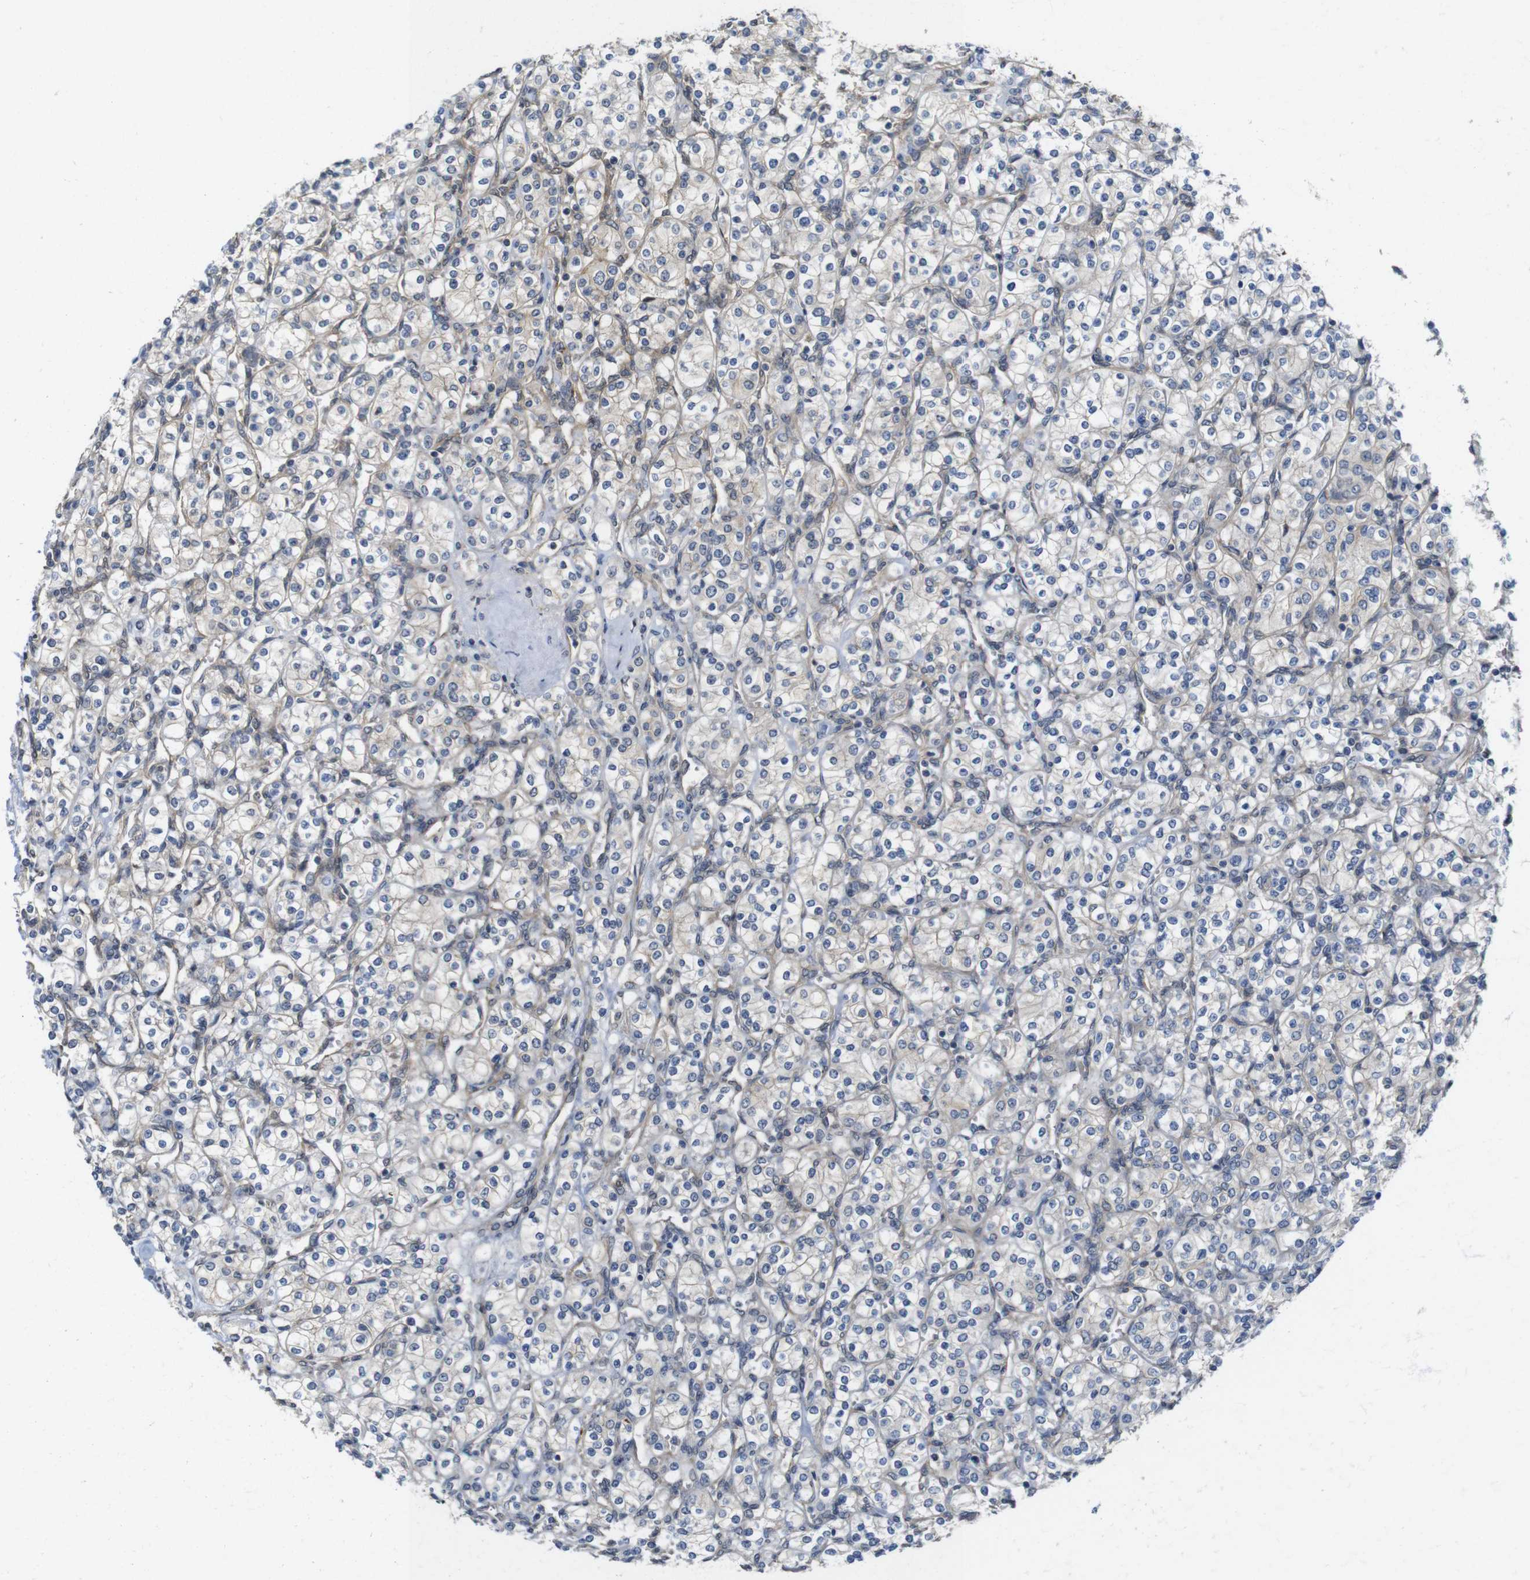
{"staining": {"intensity": "weak", "quantity": "<25%", "location": "cytoplasmic/membranous"}, "tissue": "renal cancer", "cell_type": "Tumor cells", "image_type": "cancer", "snomed": [{"axis": "morphology", "description": "Adenocarcinoma, NOS"}, {"axis": "topography", "description": "Kidney"}], "caption": "An image of renal adenocarcinoma stained for a protein exhibits no brown staining in tumor cells.", "gene": "ZDHHC5", "patient": {"sex": "male", "age": 77}}